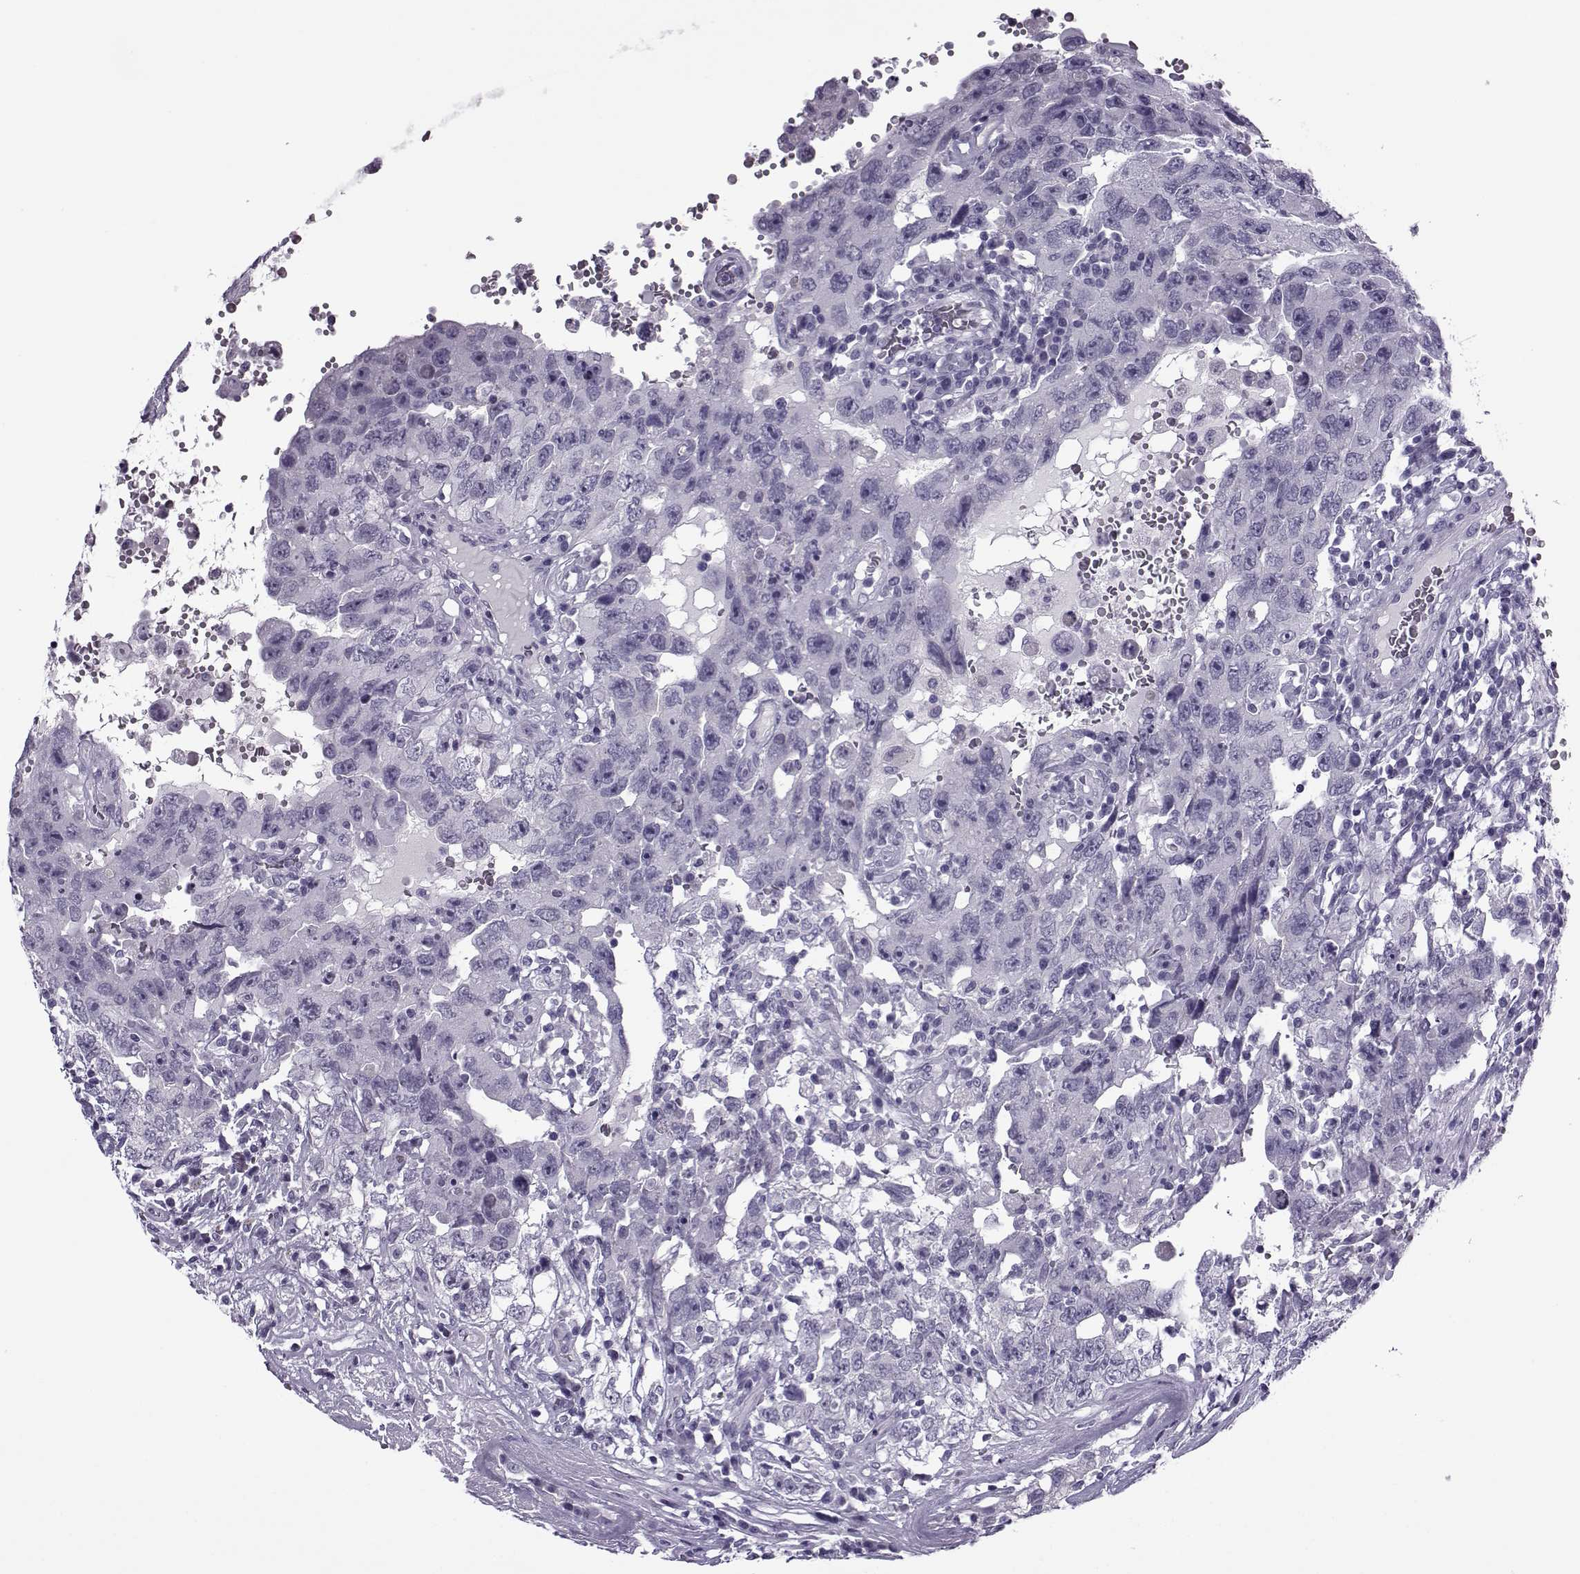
{"staining": {"intensity": "negative", "quantity": "none", "location": "none"}, "tissue": "testis cancer", "cell_type": "Tumor cells", "image_type": "cancer", "snomed": [{"axis": "morphology", "description": "Carcinoma, Embryonal, NOS"}, {"axis": "topography", "description": "Testis"}], "caption": "The histopathology image exhibits no significant positivity in tumor cells of testis cancer (embryonal carcinoma).", "gene": "OIP5", "patient": {"sex": "male", "age": 26}}